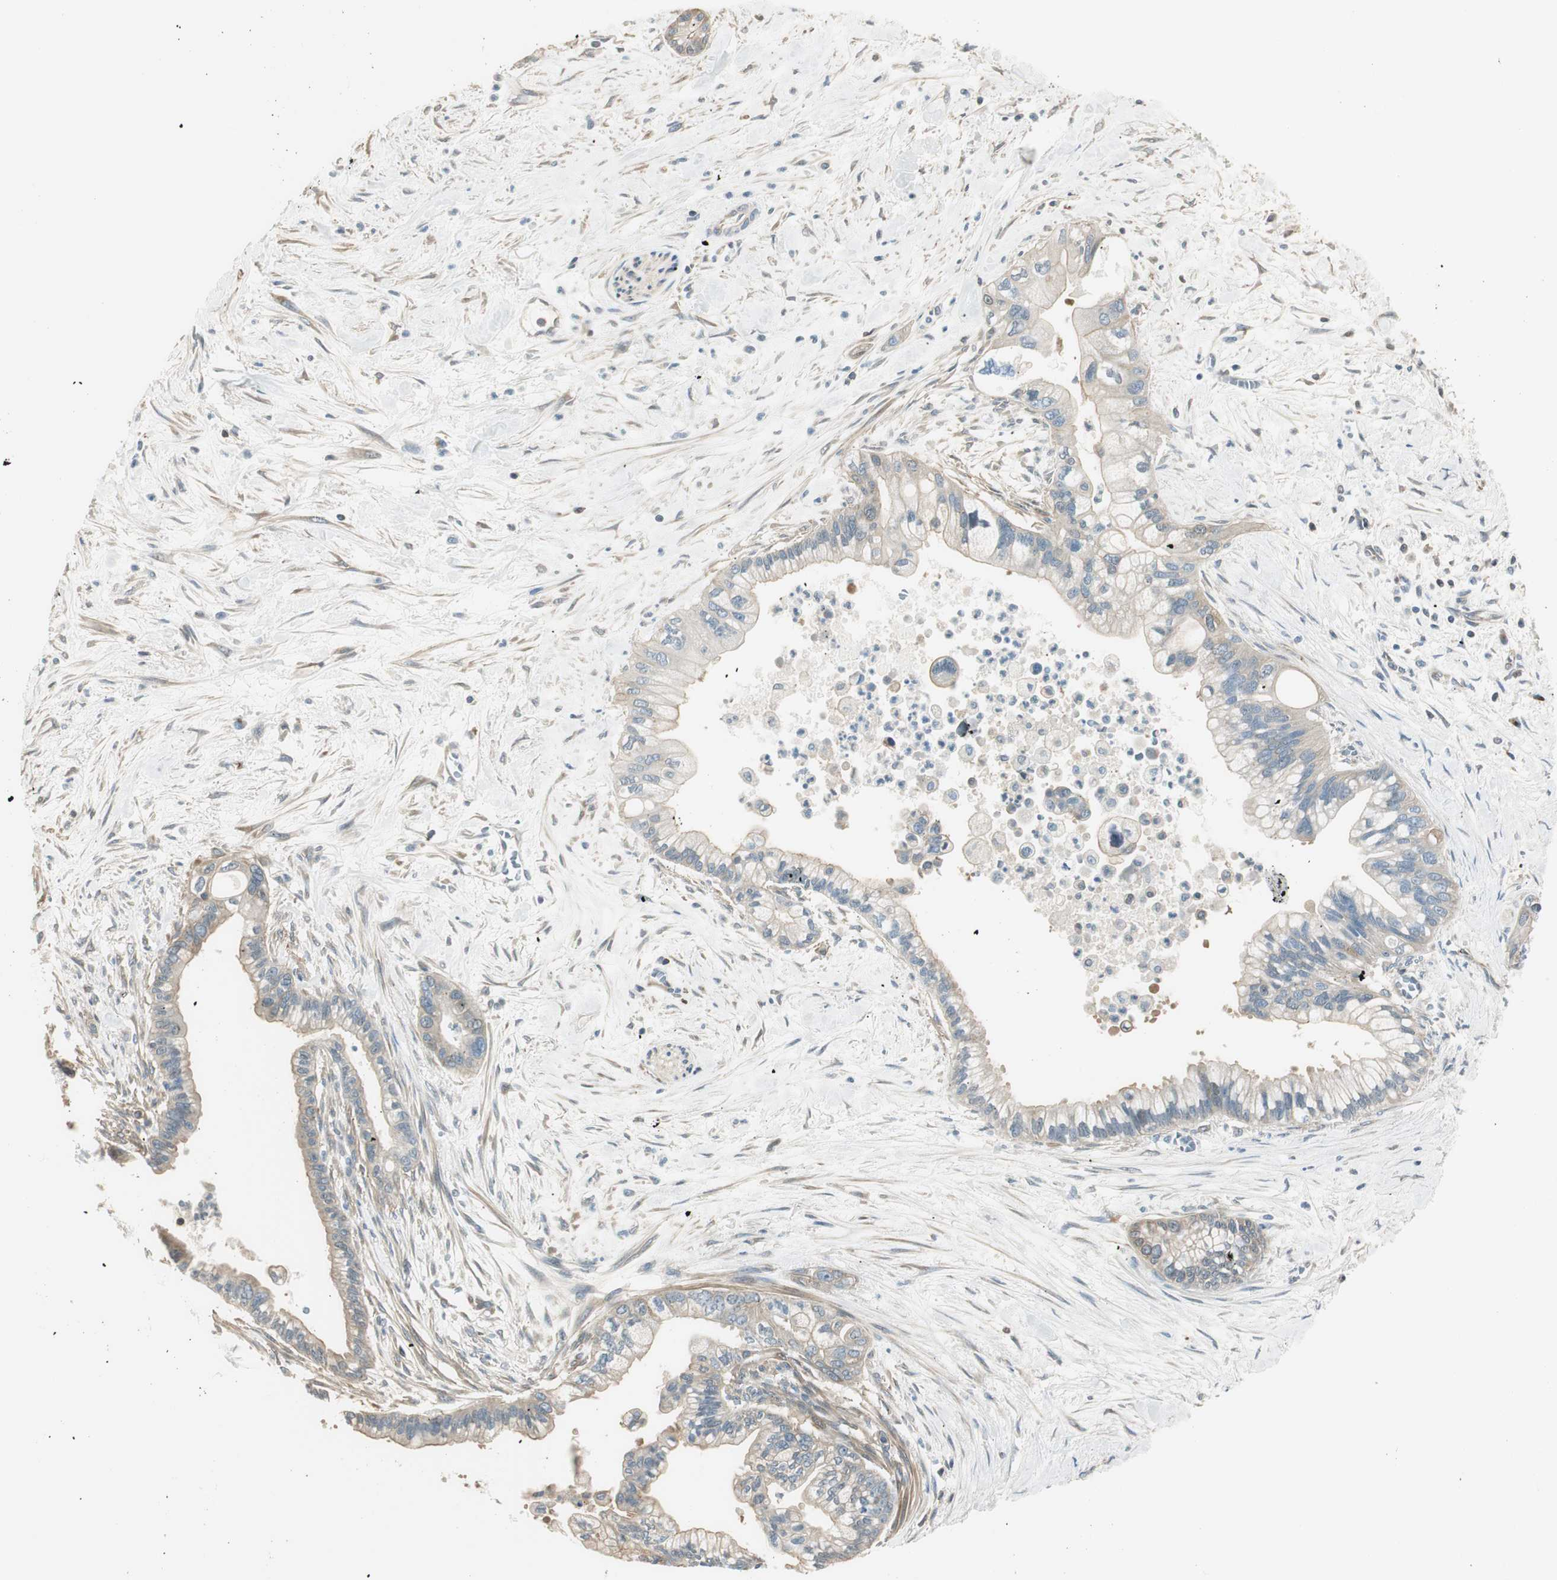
{"staining": {"intensity": "weak", "quantity": "25%-75%", "location": "cytoplasmic/membranous"}, "tissue": "pancreatic cancer", "cell_type": "Tumor cells", "image_type": "cancer", "snomed": [{"axis": "morphology", "description": "Adenocarcinoma, NOS"}, {"axis": "topography", "description": "Pancreas"}], "caption": "This histopathology image shows IHC staining of human pancreatic cancer (adenocarcinoma), with low weak cytoplasmic/membranous positivity in about 25%-75% of tumor cells.", "gene": "PI4K2B", "patient": {"sex": "male", "age": 70}}